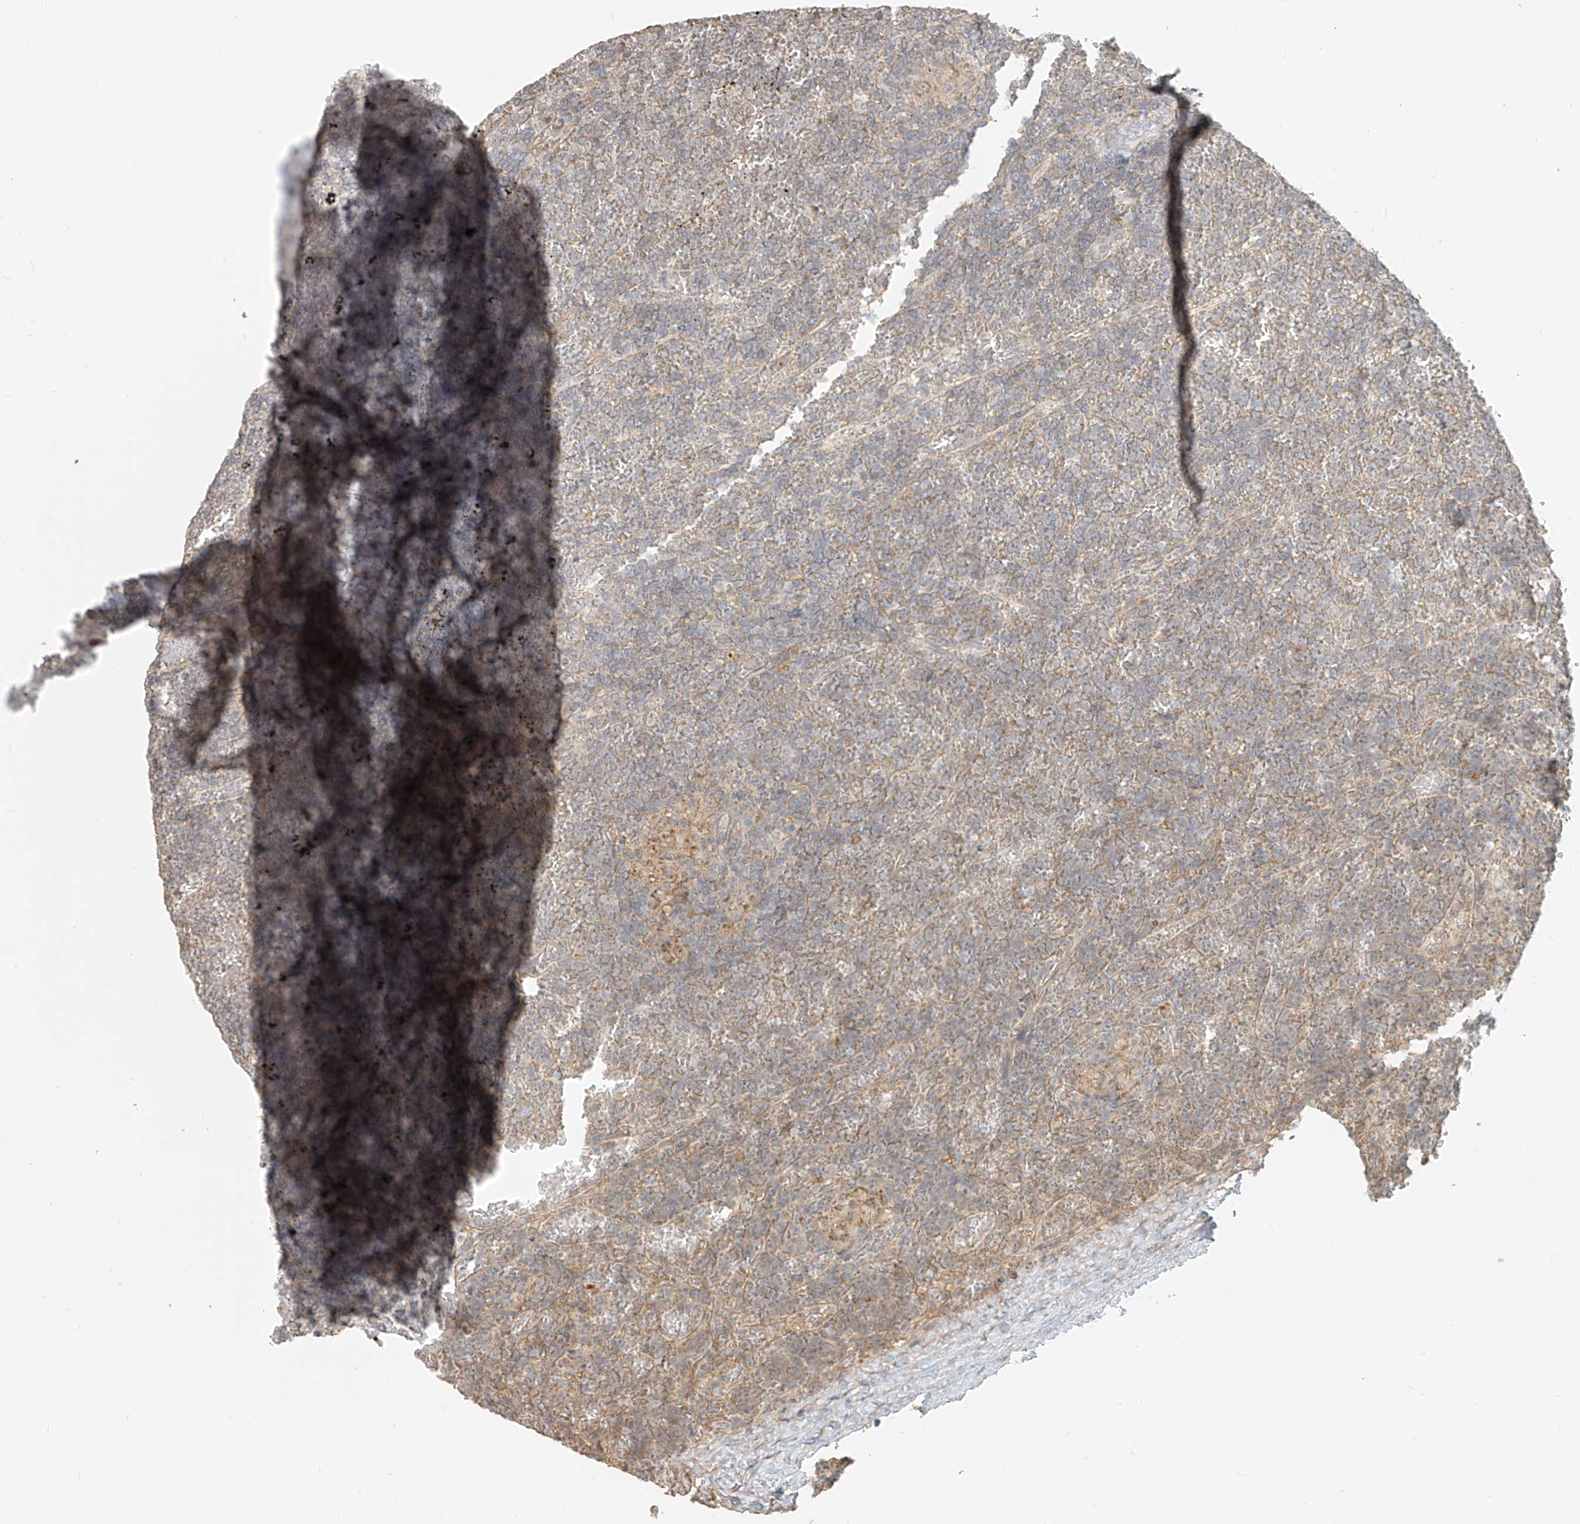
{"staining": {"intensity": "weak", "quantity": ">75%", "location": "cytoplasmic/membranous"}, "tissue": "lymphoma", "cell_type": "Tumor cells", "image_type": "cancer", "snomed": [{"axis": "morphology", "description": "Malignant lymphoma, non-Hodgkin's type, Low grade"}, {"axis": "topography", "description": "Spleen"}], "caption": "Human low-grade malignant lymphoma, non-Hodgkin's type stained for a protein (brown) reveals weak cytoplasmic/membranous positive positivity in about >75% of tumor cells.", "gene": "ABCD1", "patient": {"sex": "female", "age": 19}}